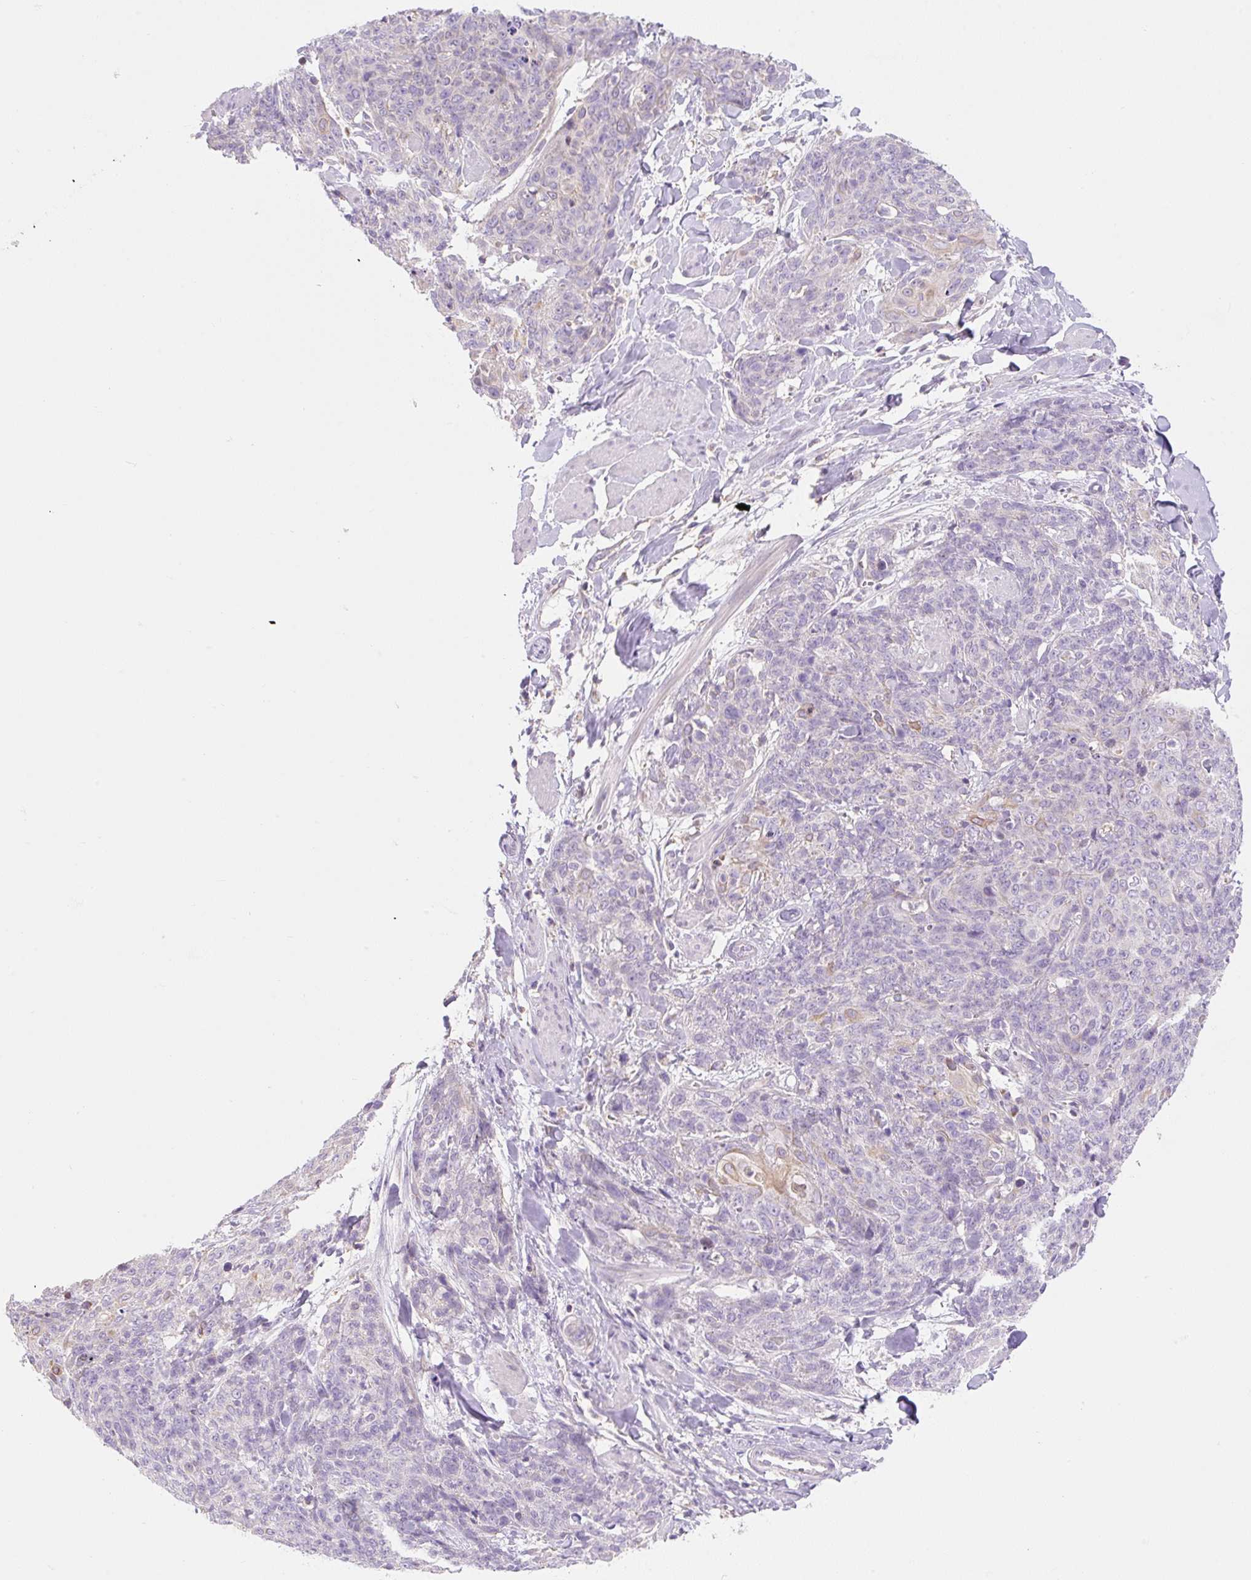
{"staining": {"intensity": "negative", "quantity": "none", "location": "none"}, "tissue": "skin cancer", "cell_type": "Tumor cells", "image_type": "cancer", "snomed": [{"axis": "morphology", "description": "Squamous cell carcinoma, NOS"}, {"axis": "topography", "description": "Skin"}, {"axis": "topography", "description": "Vulva"}], "caption": "Immunohistochemistry of human skin cancer demonstrates no expression in tumor cells.", "gene": "DHX35", "patient": {"sex": "female", "age": 85}}